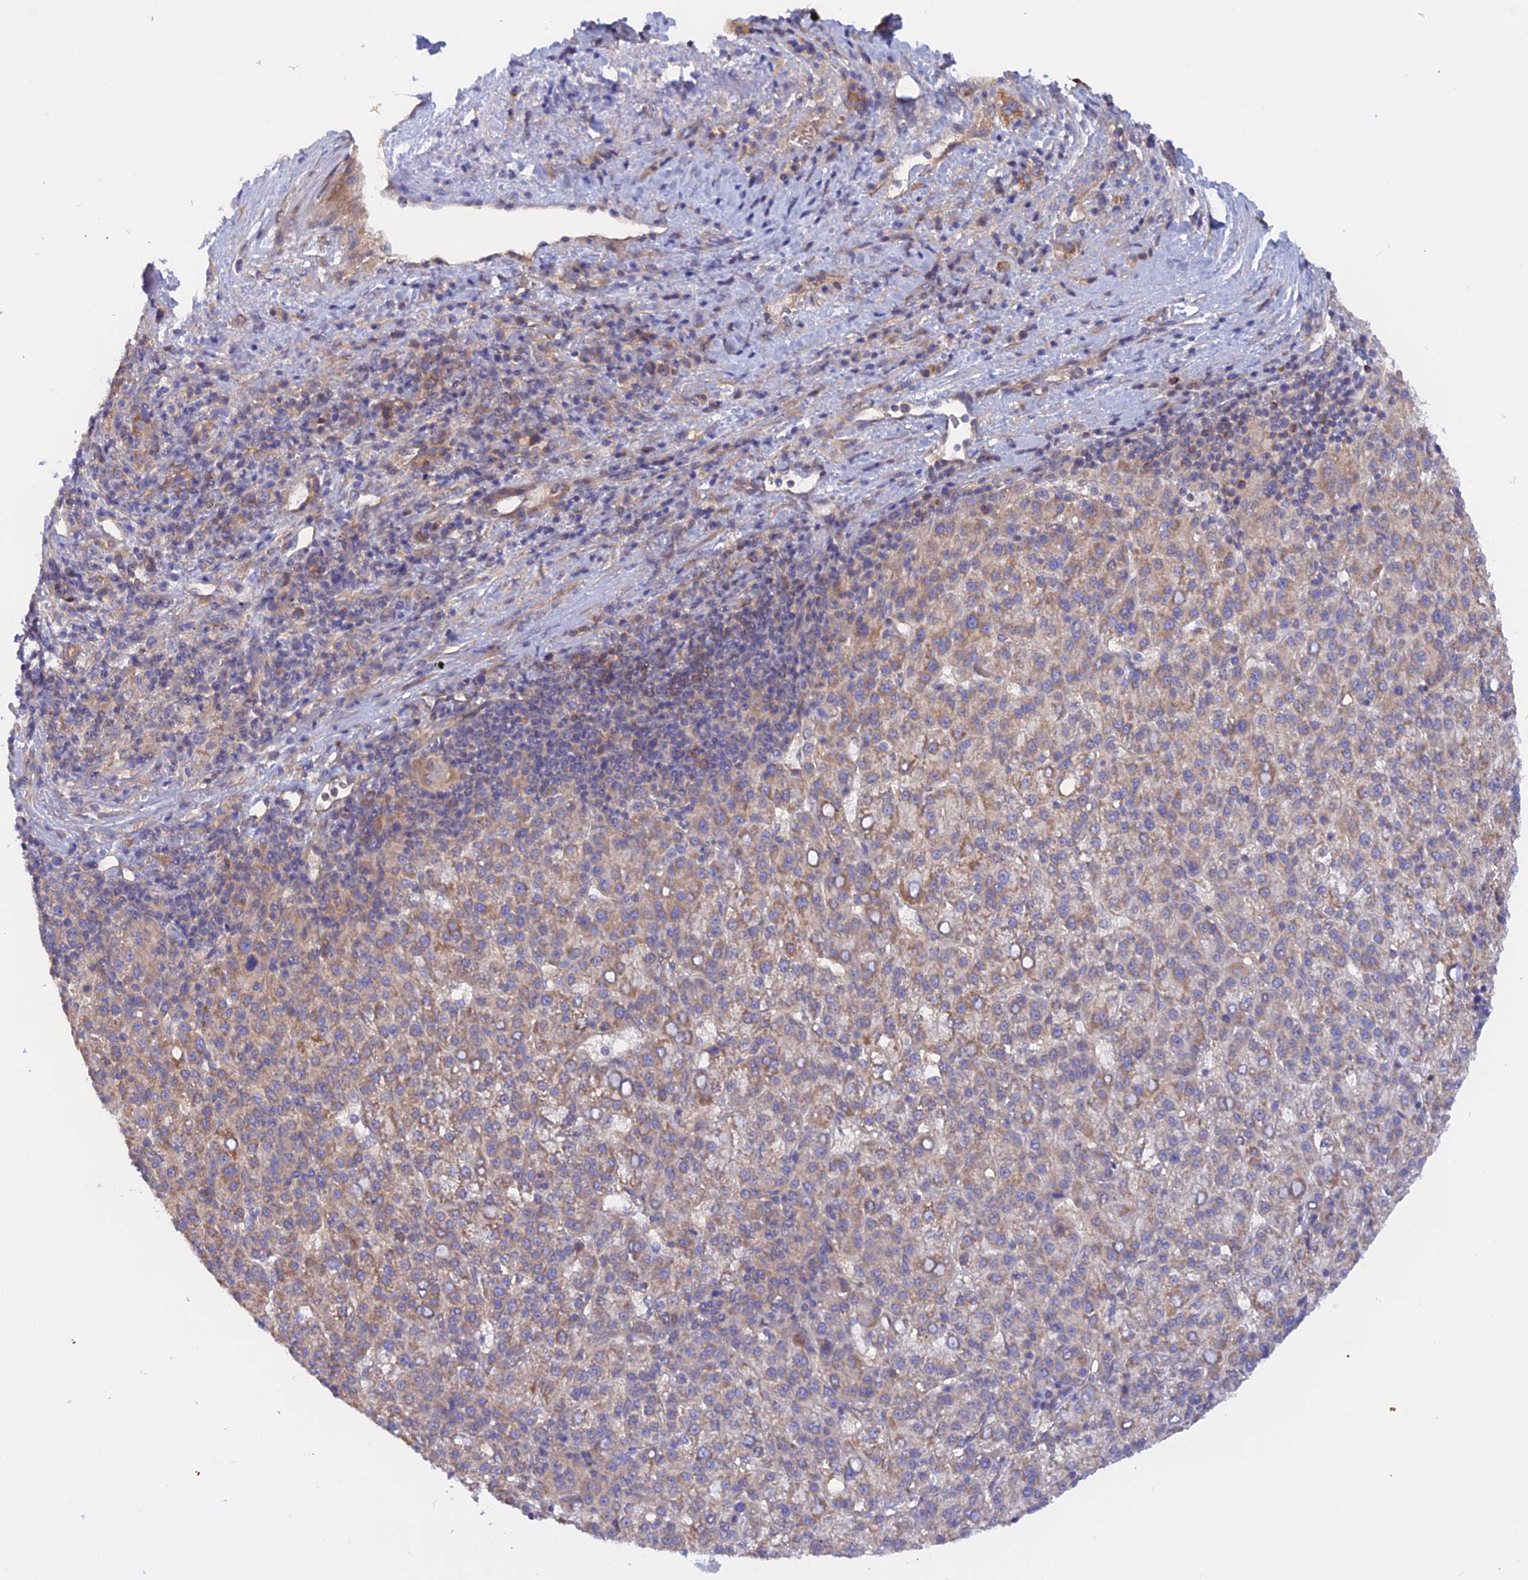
{"staining": {"intensity": "moderate", "quantity": ">75%", "location": "cytoplasmic/membranous"}, "tissue": "liver cancer", "cell_type": "Tumor cells", "image_type": "cancer", "snomed": [{"axis": "morphology", "description": "Carcinoma, Hepatocellular, NOS"}, {"axis": "topography", "description": "Liver"}], "caption": "Liver cancer tissue exhibits moderate cytoplasmic/membranous positivity in approximately >75% of tumor cells", "gene": "HYCC1", "patient": {"sex": "female", "age": 58}}